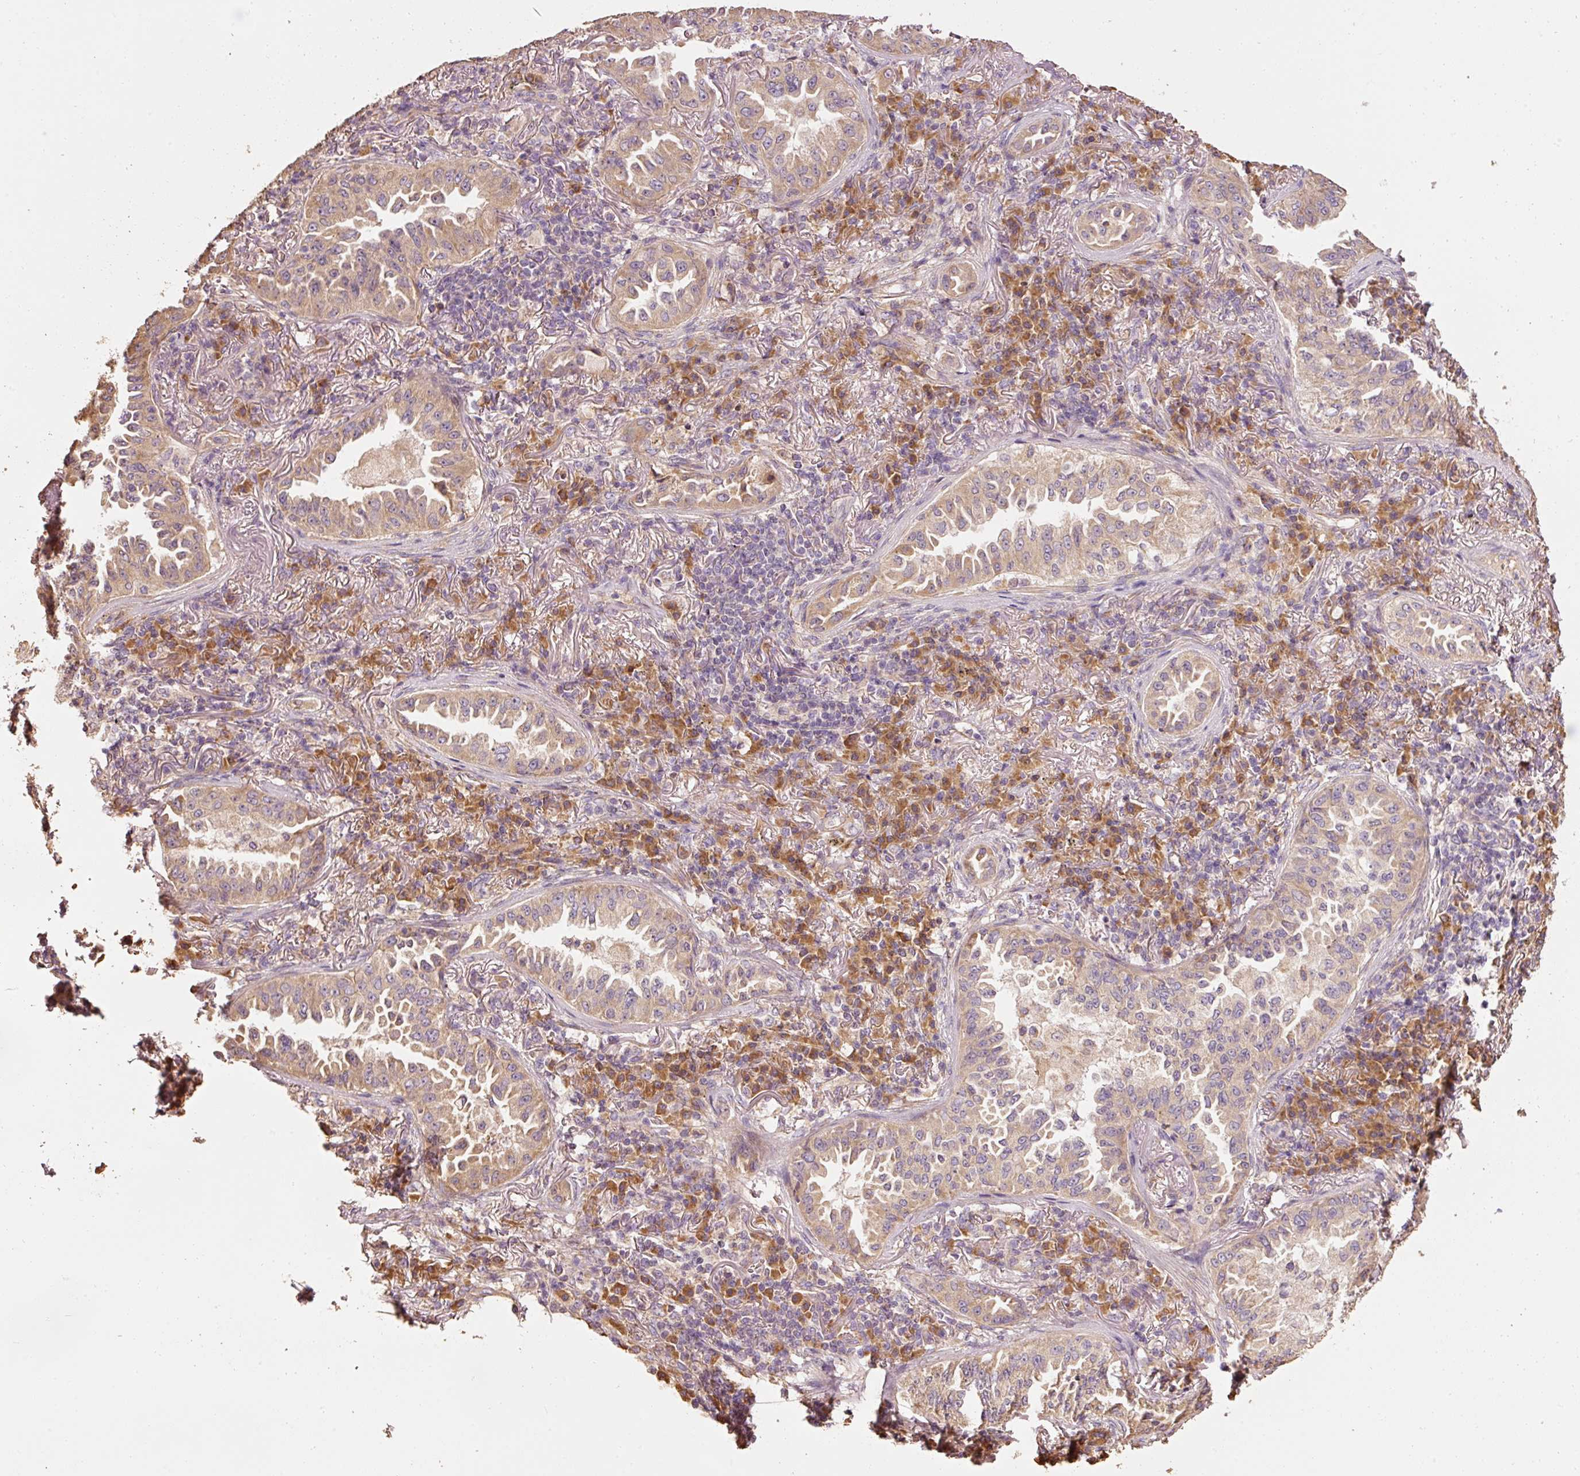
{"staining": {"intensity": "weak", "quantity": "25%-75%", "location": "cytoplasmic/membranous"}, "tissue": "lung cancer", "cell_type": "Tumor cells", "image_type": "cancer", "snomed": [{"axis": "morphology", "description": "Adenocarcinoma, NOS"}, {"axis": "topography", "description": "Lung"}], "caption": "Immunohistochemical staining of adenocarcinoma (lung) demonstrates low levels of weak cytoplasmic/membranous protein positivity in approximately 25%-75% of tumor cells.", "gene": "EFHC1", "patient": {"sex": "female", "age": 69}}